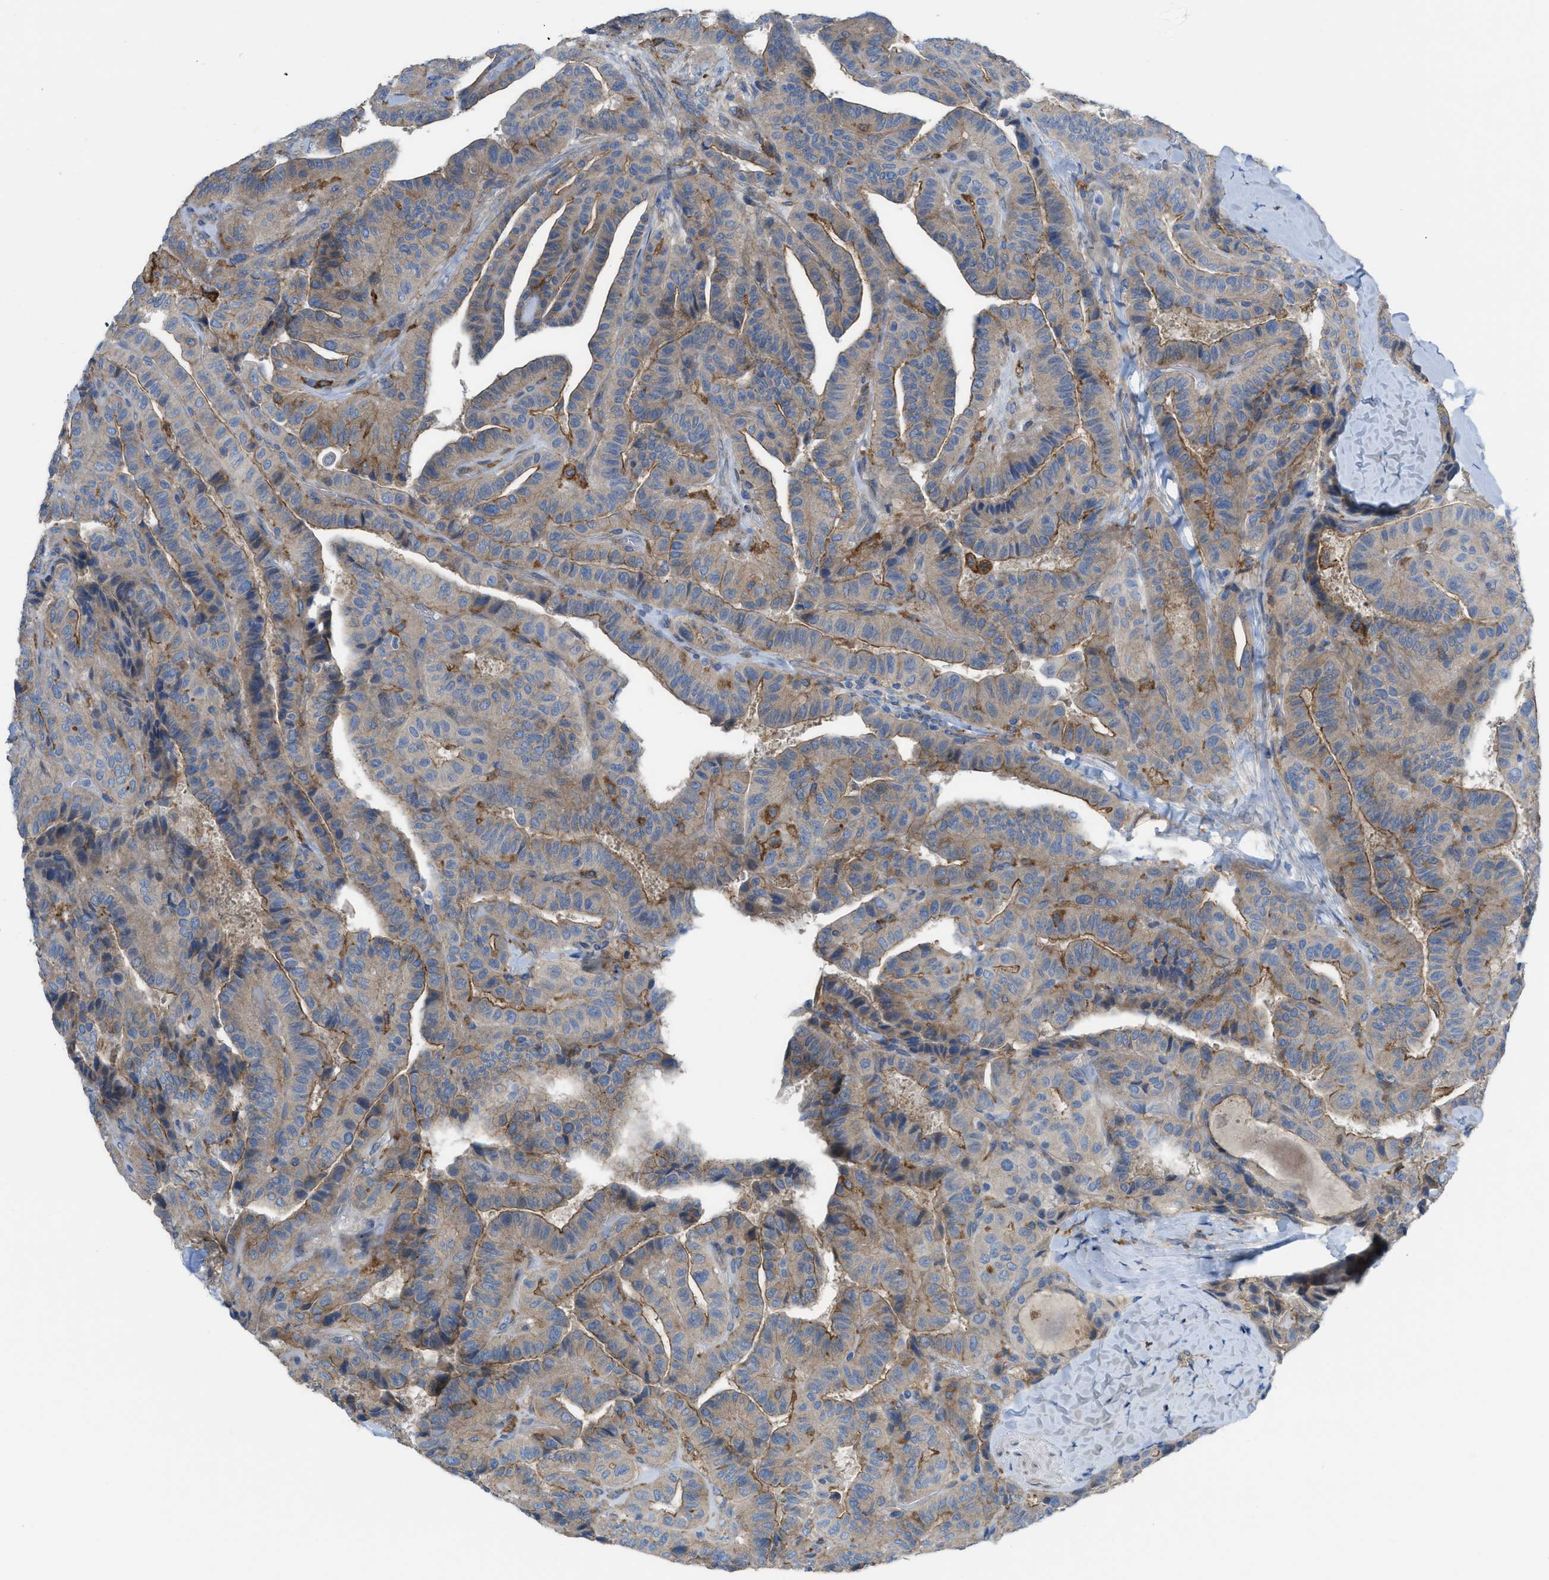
{"staining": {"intensity": "moderate", "quantity": ">75%", "location": "cytoplasmic/membranous"}, "tissue": "thyroid cancer", "cell_type": "Tumor cells", "image_type": "cancer", "snomed": [{"axis": "morphology", "description": "Papillary adenocarcinoma, NOS"}, {"axis": "topography", "description": "Thyroid gland"}], "caption": "The image displays a brown stain indicating the presence of a protein in the cytoplasmic/membranous of tumor cells in thyroid papillary adenocarcinoma.", "gene": "EGFR", "patient": {"sex": "male", "age": 77}}